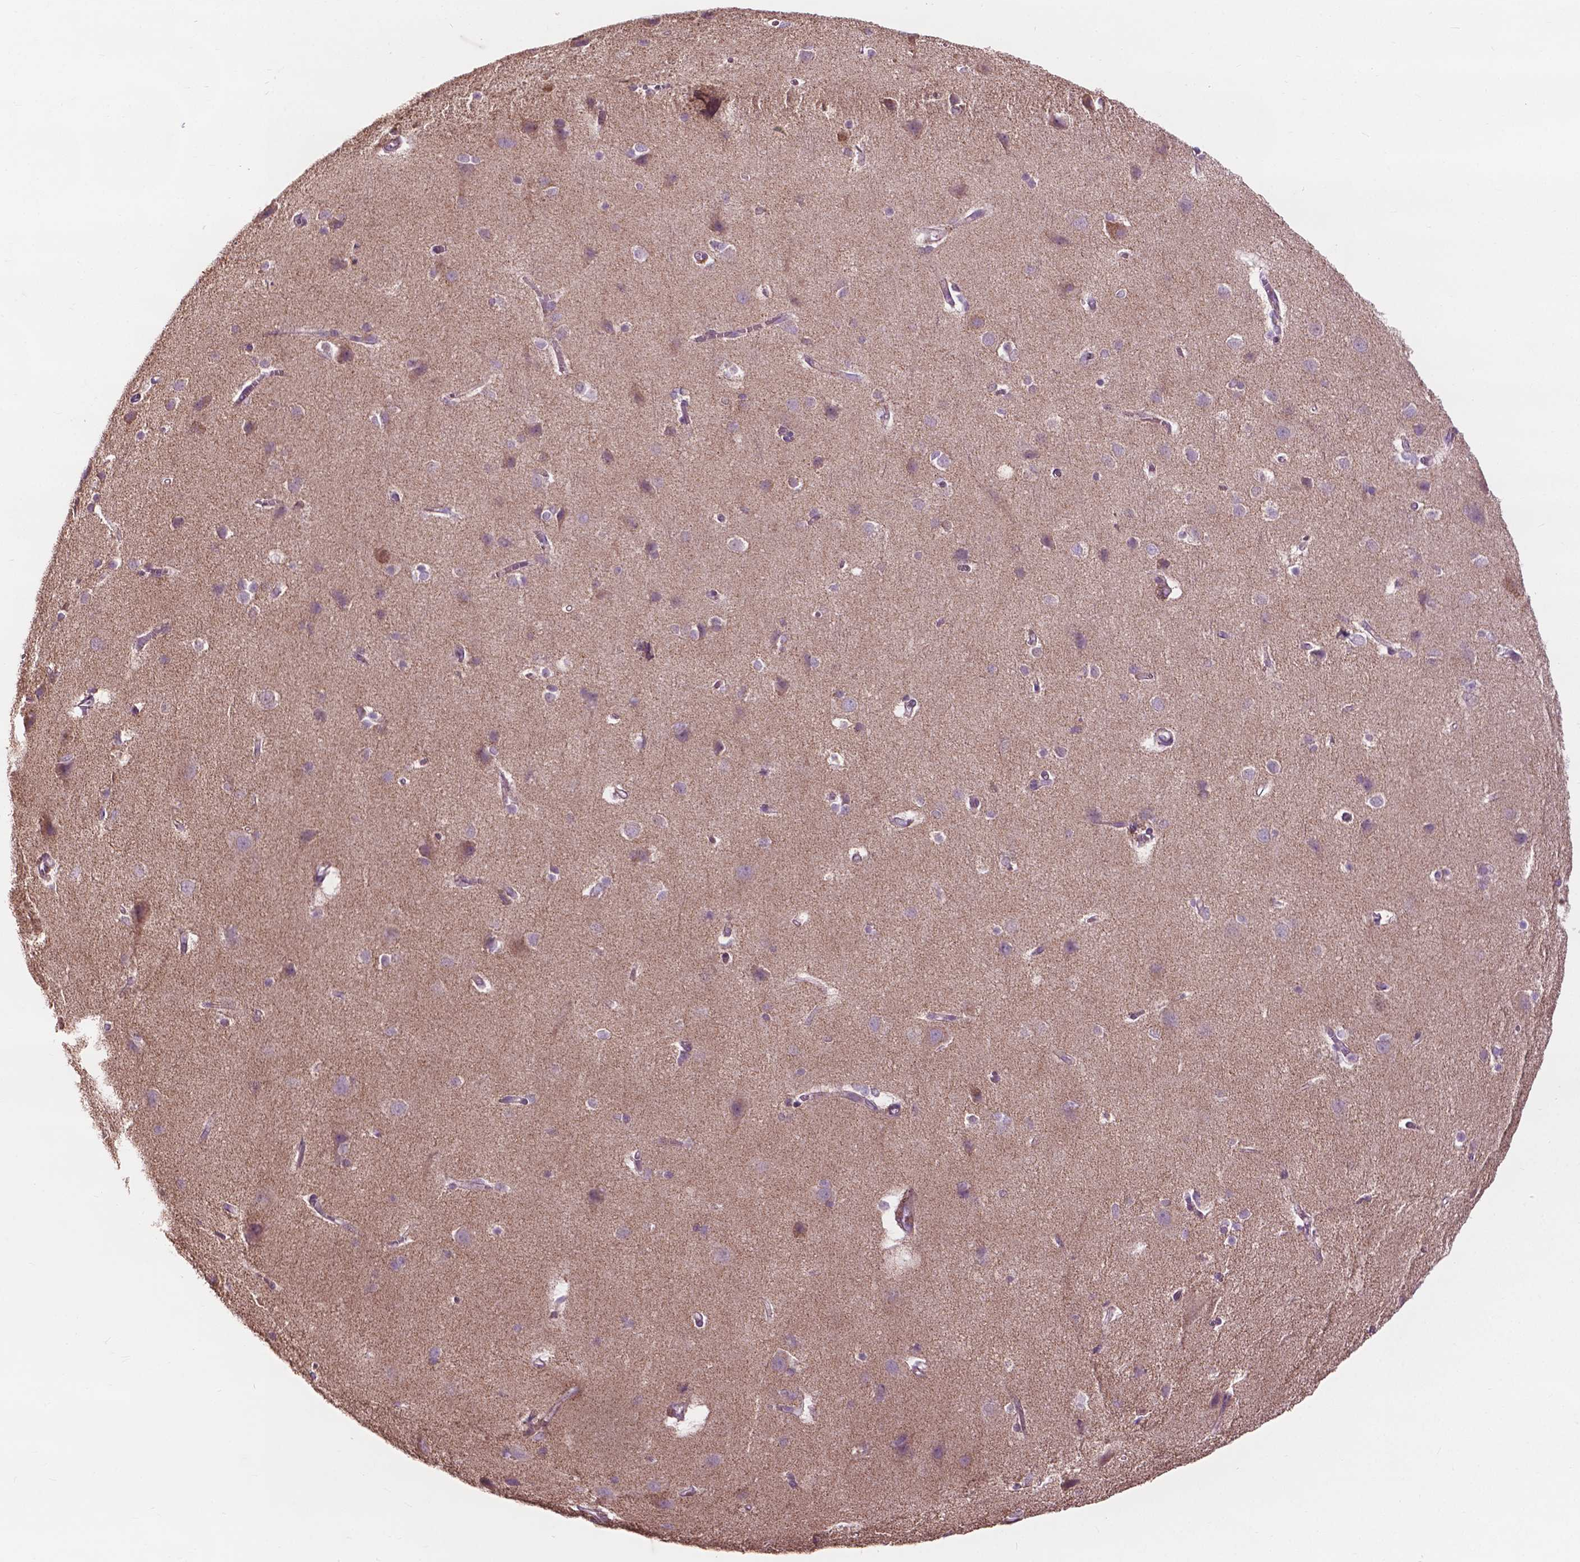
{"staining": {"intensity": "weak", "quantity": "25%-75%", "location": "cytoplasmic/membranous"}, "tissue": "cerebral cortex", "cell_type": "Endothelial cells", "image_type": "normal", "snomed": [{"axis": "morphology", "description": "Normal tissue, NOS"}, {"axis": "topography", "description": "Cerebral cortex"}], "caption": "The image displays staining of benign cerebral cortex, revealing weak cytoplasmic/membranous protein staining (brown color) within endothelial cells. (Brightfield microscopy of DAB IHC at high magnification).", "gene": "NDUFS1", "patient": {"sex": "male", "age": 37}}